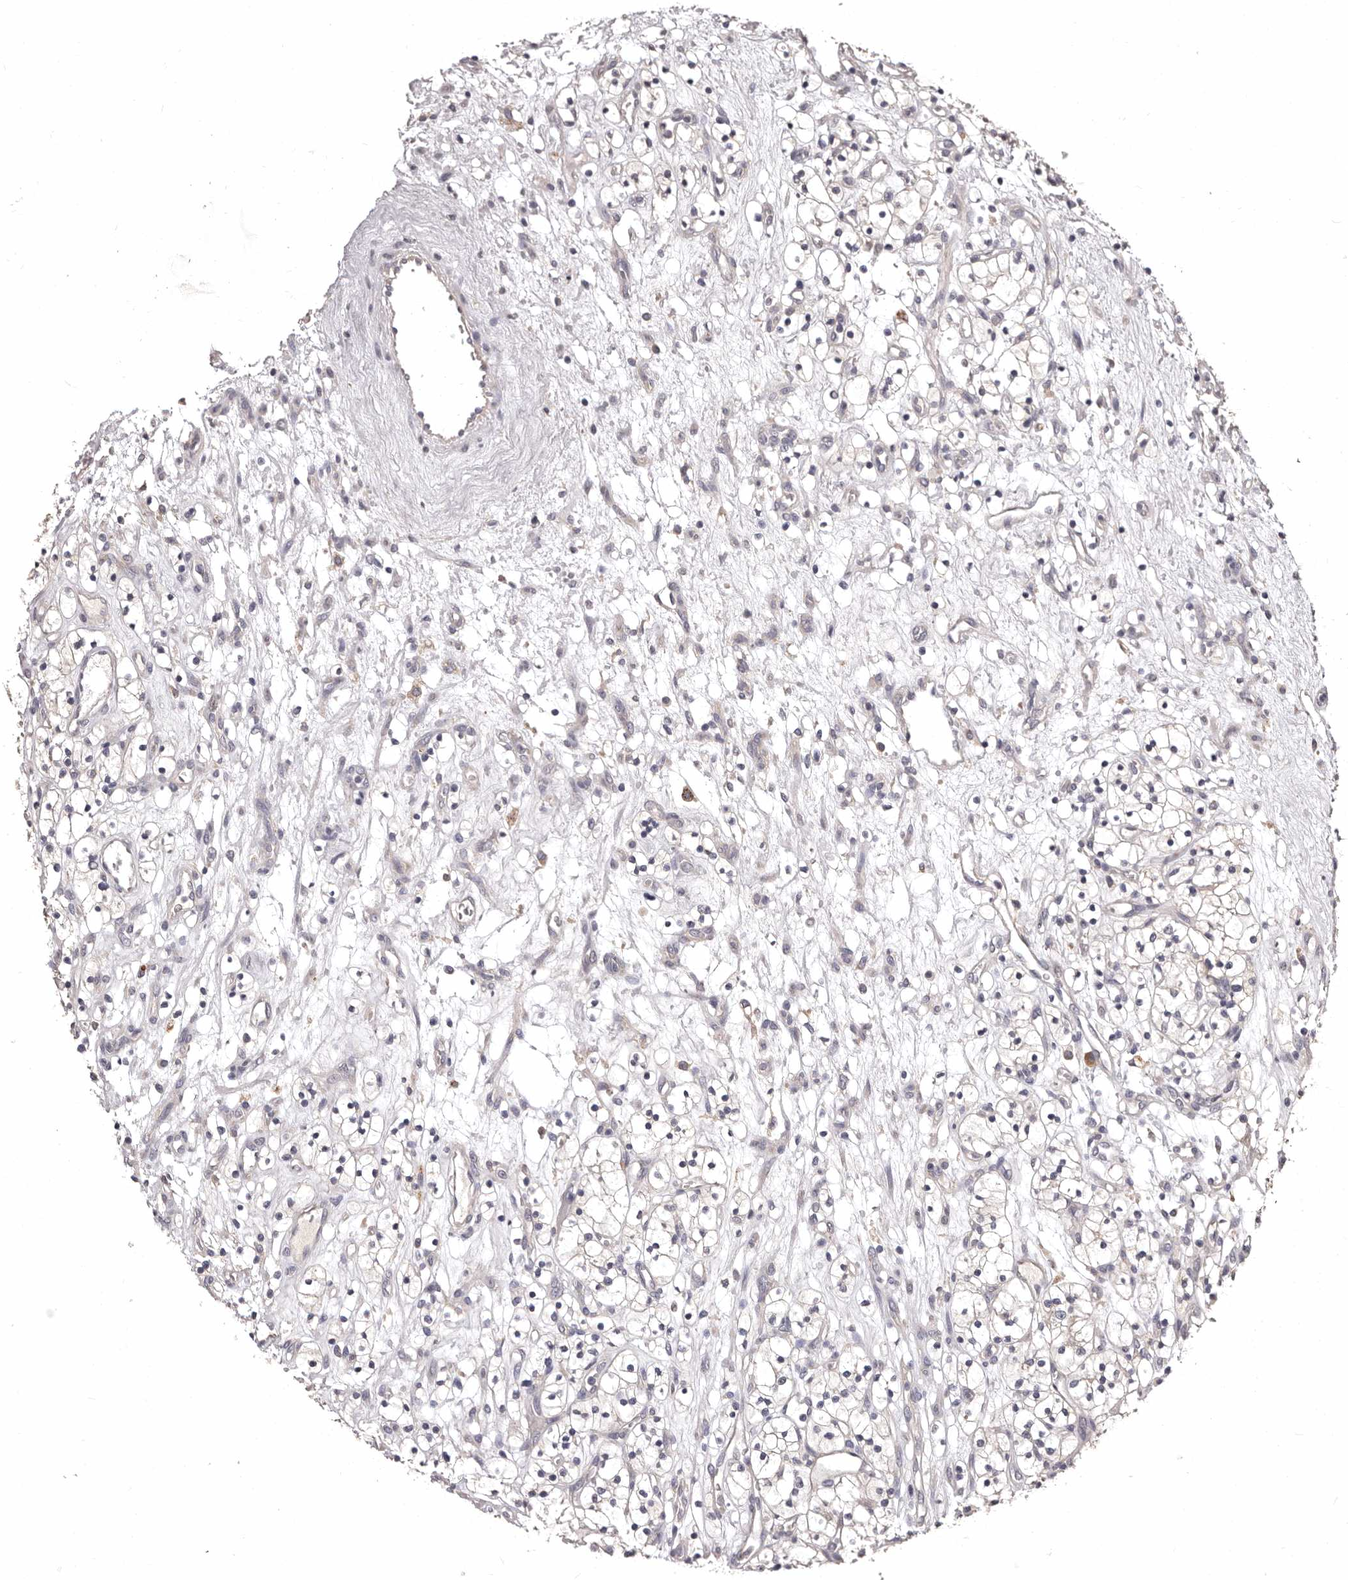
{"staining": {"intensity": "negative", "quantity": "none", "location": "none"}, "tissue": "renal cancer", "cell_type": "Tumor cells", "image_type": "cancer", "snomed": [{"axis": "morphology", "description": "Adenocarcinoma, NOS"}, {"axis": "topography", "description": "Kidney"}], "caption": "Renal cancer (adenocarcinoma) was stained to show a protein in brown. There is no significant staining in tumor cells.", "gene": "ETNK1", "patient": {"sex": "female", "age": 57}}